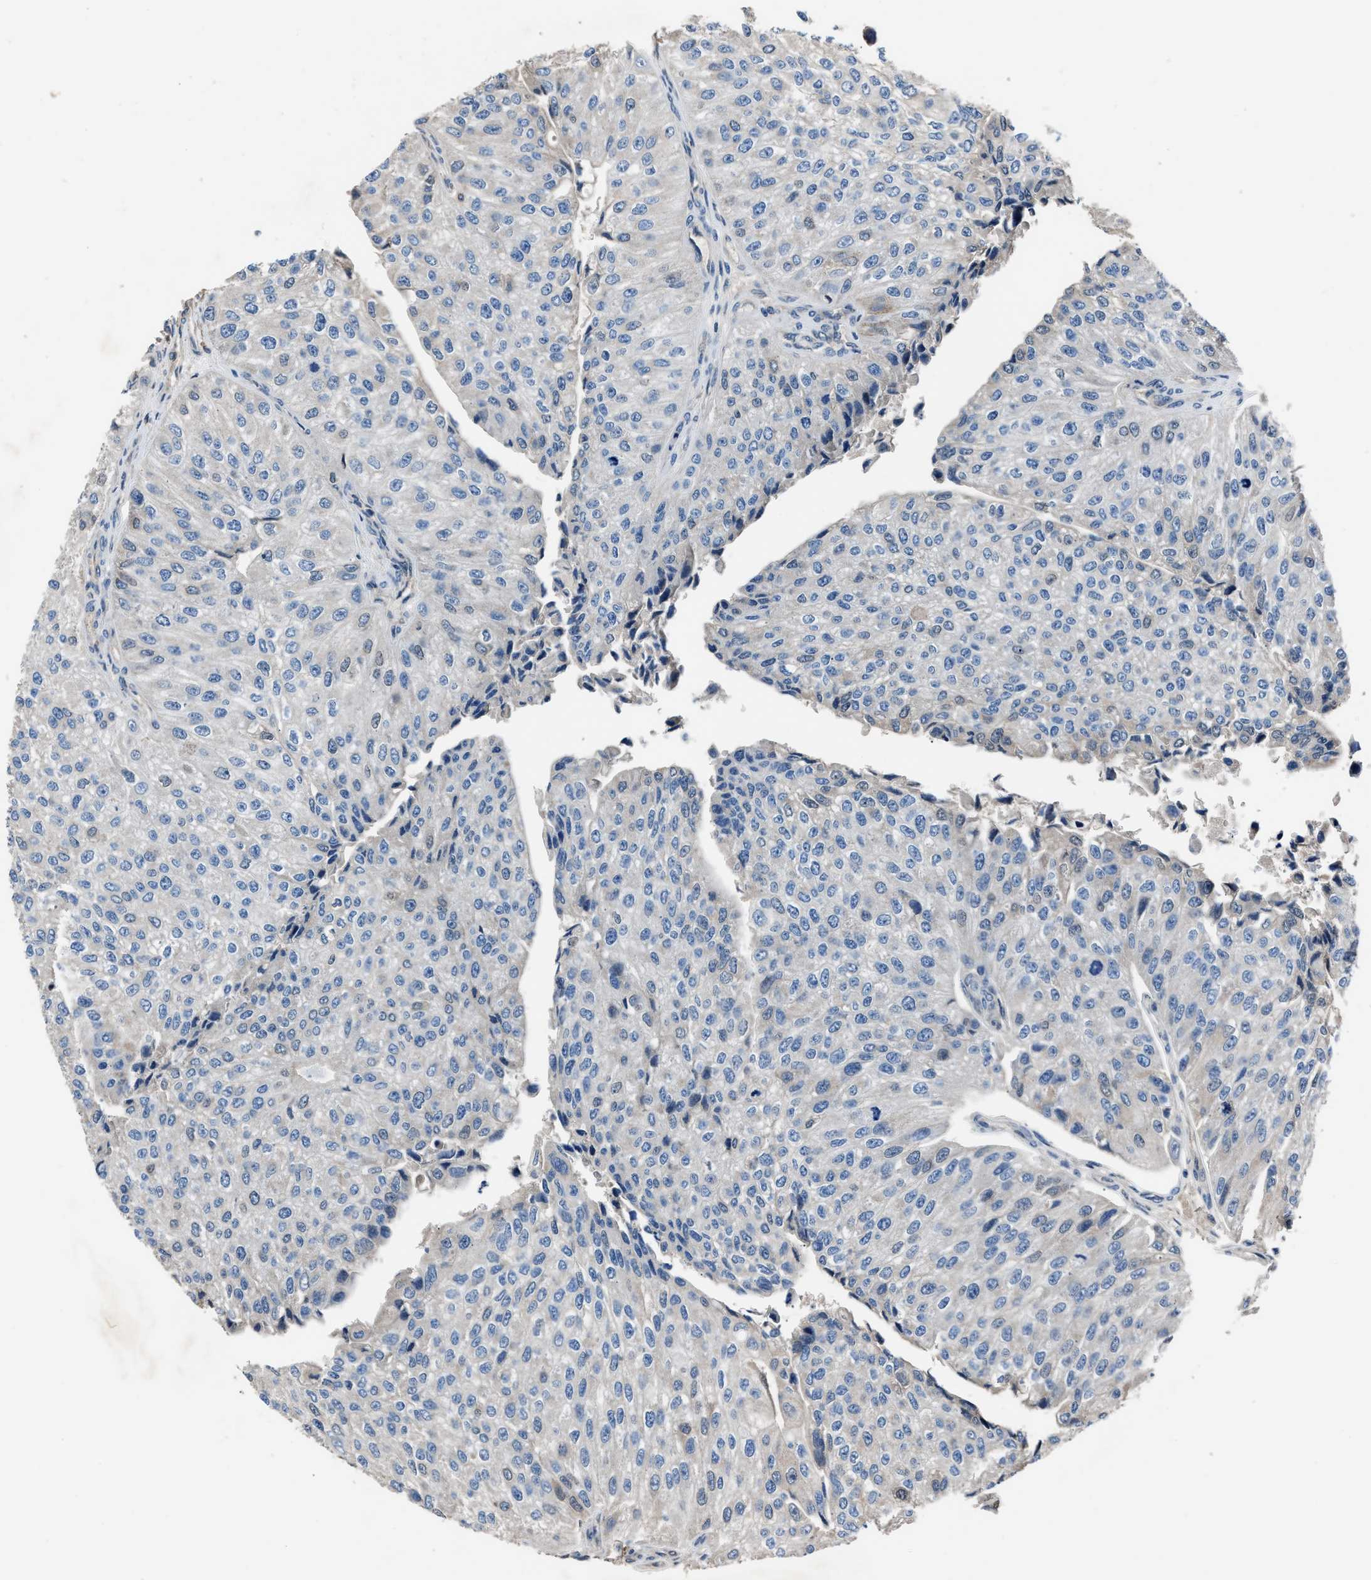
{"staining": {"intensity": "negative", "quantity": "none", "location": "none"}, "tissue": "urothelial cancer", "cell_type": "Tumor cells", "image_type": "cancer", "snomed": [{"axis": "morphology", "description": "Urothelial carcinoma, High grade"}, {"axis": "topography", "description": "Kidney"}, {"axis": "topography", "description": "Urinary bladder"}], "caption": "Immunohistochemical staining of human urothelial cancer demonstrates no significant expression in tumor cells.", "gene": "TNRC18", "patient": {"sex": "male", "age": 77}}